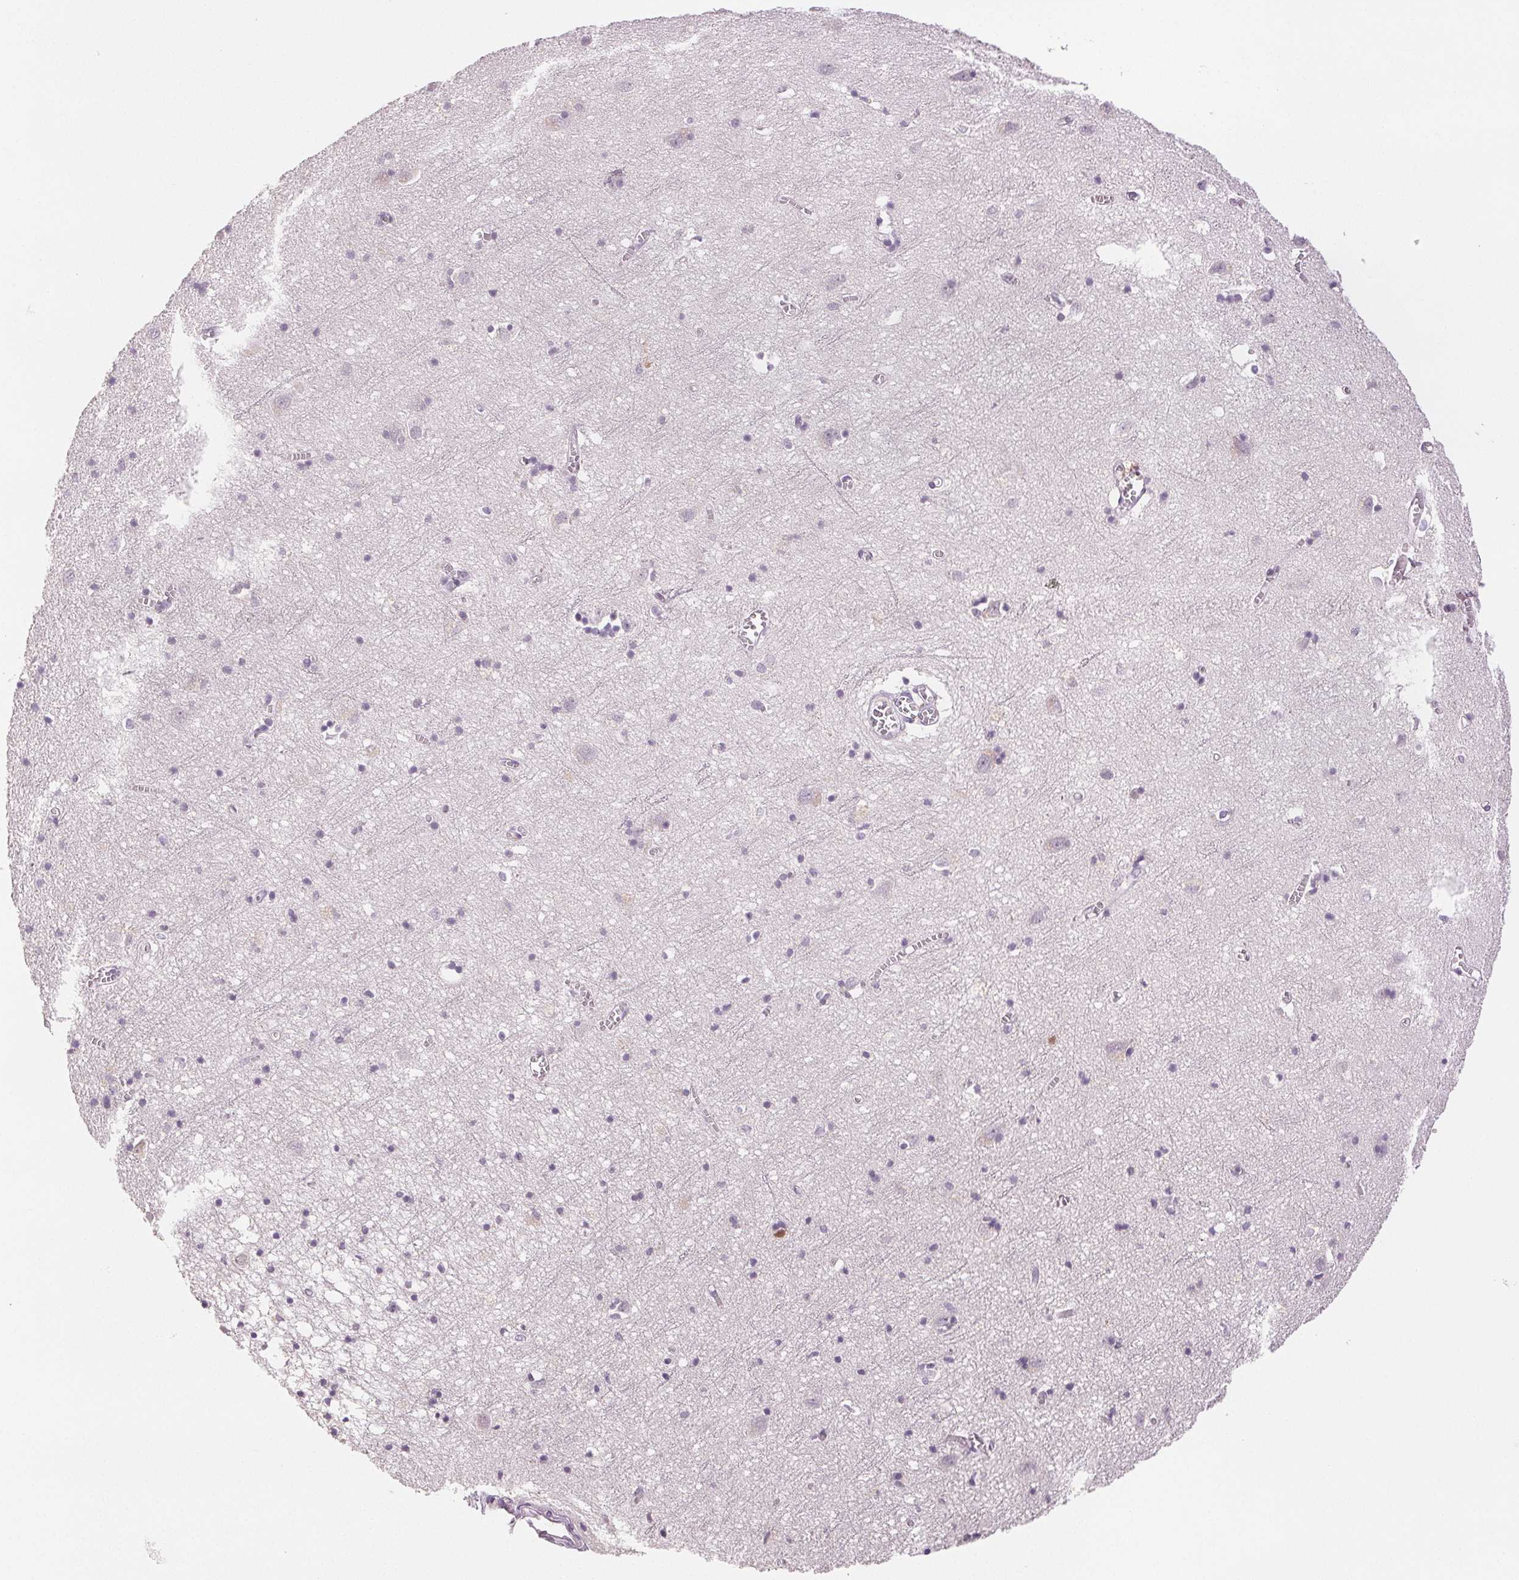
{"staining": {"intensity": "negative", "quantity": "none", "location": "none"}, "tissue": "cerebral cortex", "cell_type": "Endothelial cells", "image_type": "normal", "snomed": [{"axis": "morphology", "description": "Normal tissue, NOS"}, {"axis": "topography", "description": "Cerebral cortex"}], "caption": "Endothelial cells show no significant protein positivity in benign cerebral cortex. (Immunohistochemistry, brightfield microscopy, high magnification).", "gene": "SCGN", "patient": {"sex": "male", "age": 70}}